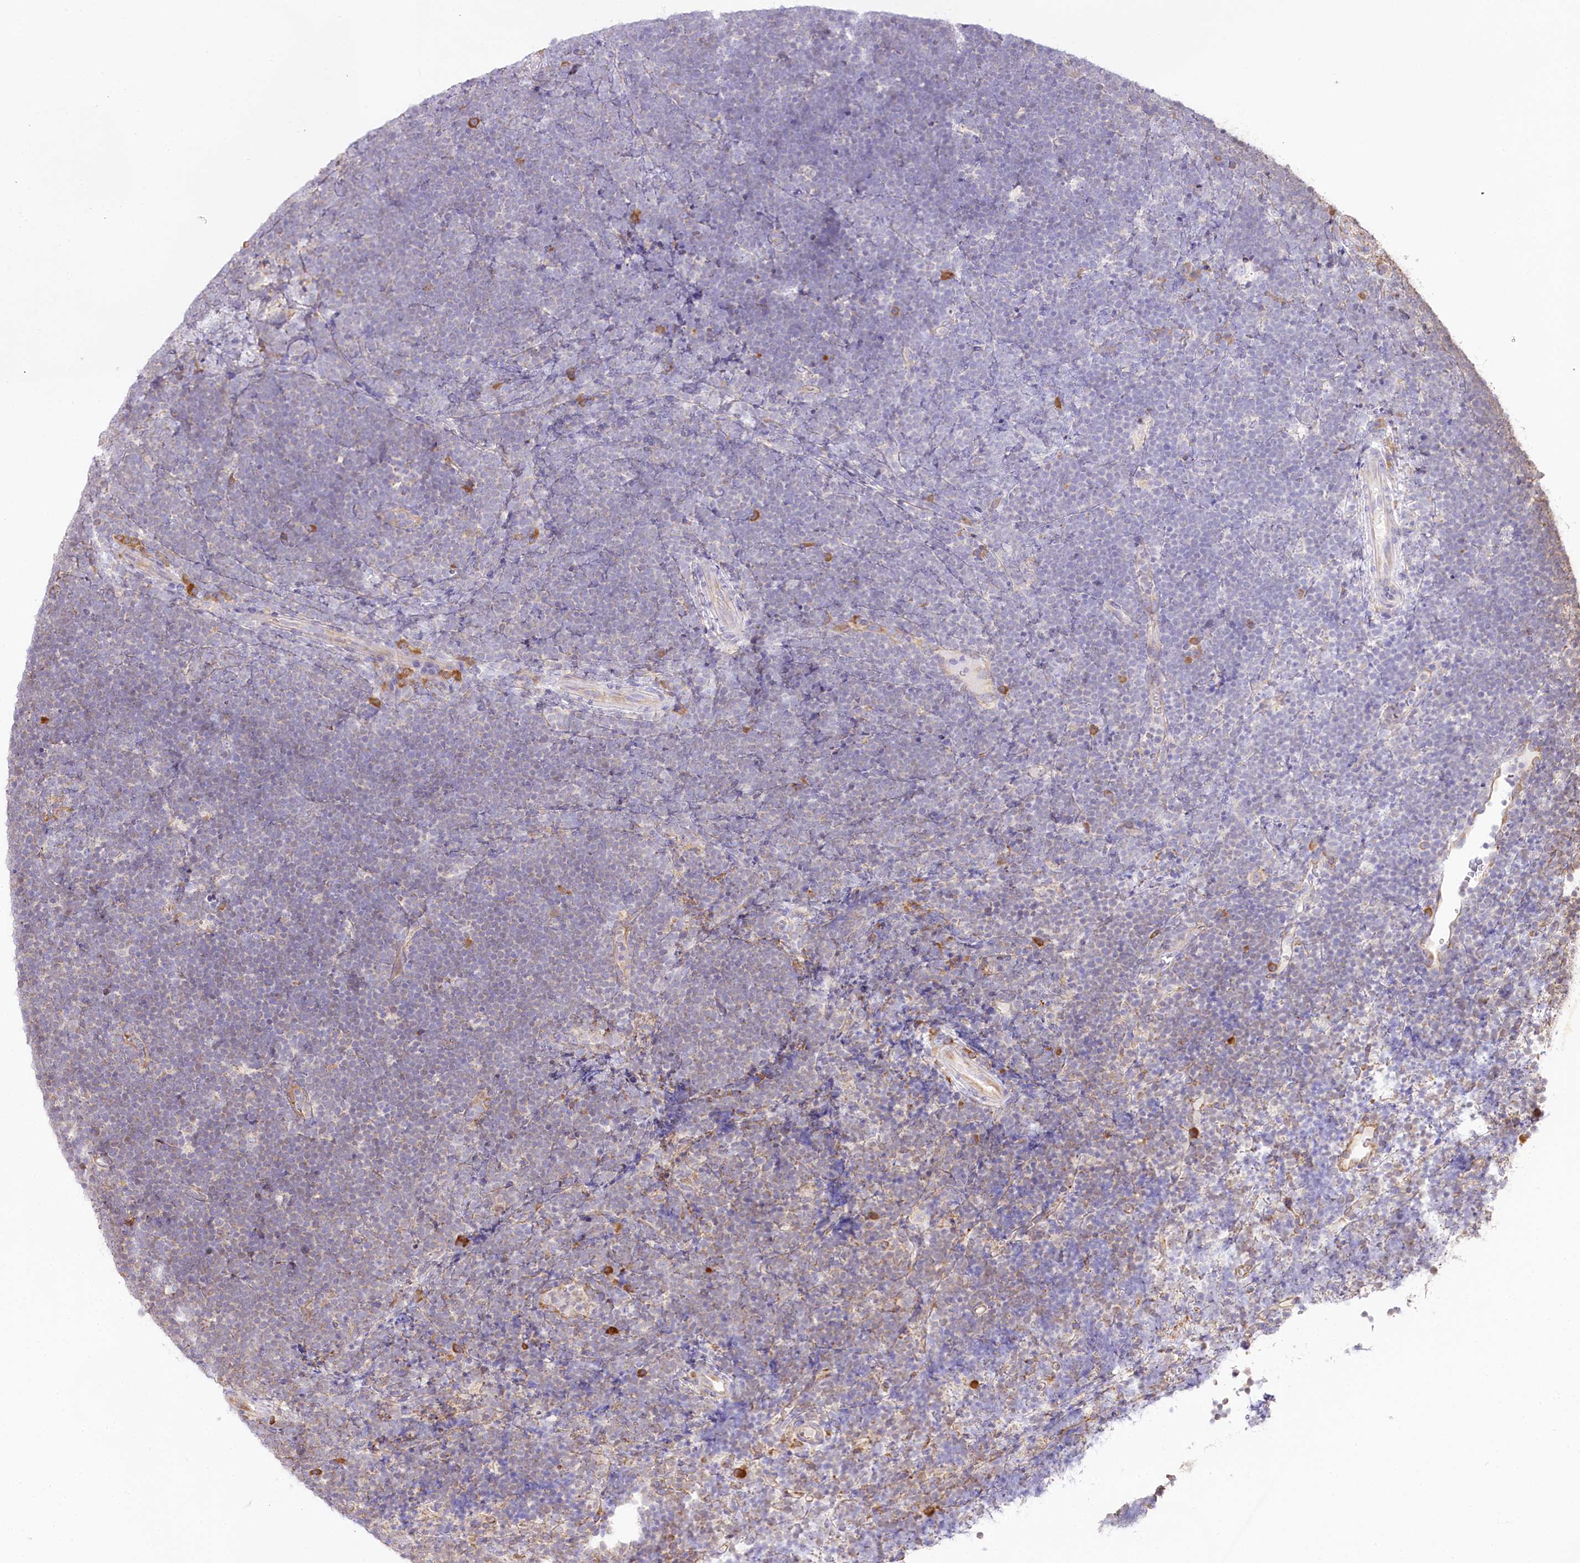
{"staining": {"intensity": "weak", "quantity": "<25%", "location": "cytoplasmic/membranous"}, "tissue": "lymphoma", "cell_type": "Tumor cells", "image_type": "cancer", "snomed": [{"axis": "morphology", "description": "Malignant lymphoma, non-Hodgkin's type, High grade"}, {"axis": "topography", "description": "Lymph node"}], "caption": "DAB immunohistochemical staining of lymphoma shows no significant positivity in tumor cells. (Brightfield microscopy of DAB IHC at high magnification).", "gene": "CNPY2", "patient": {"sex": "male", "age": 13}}